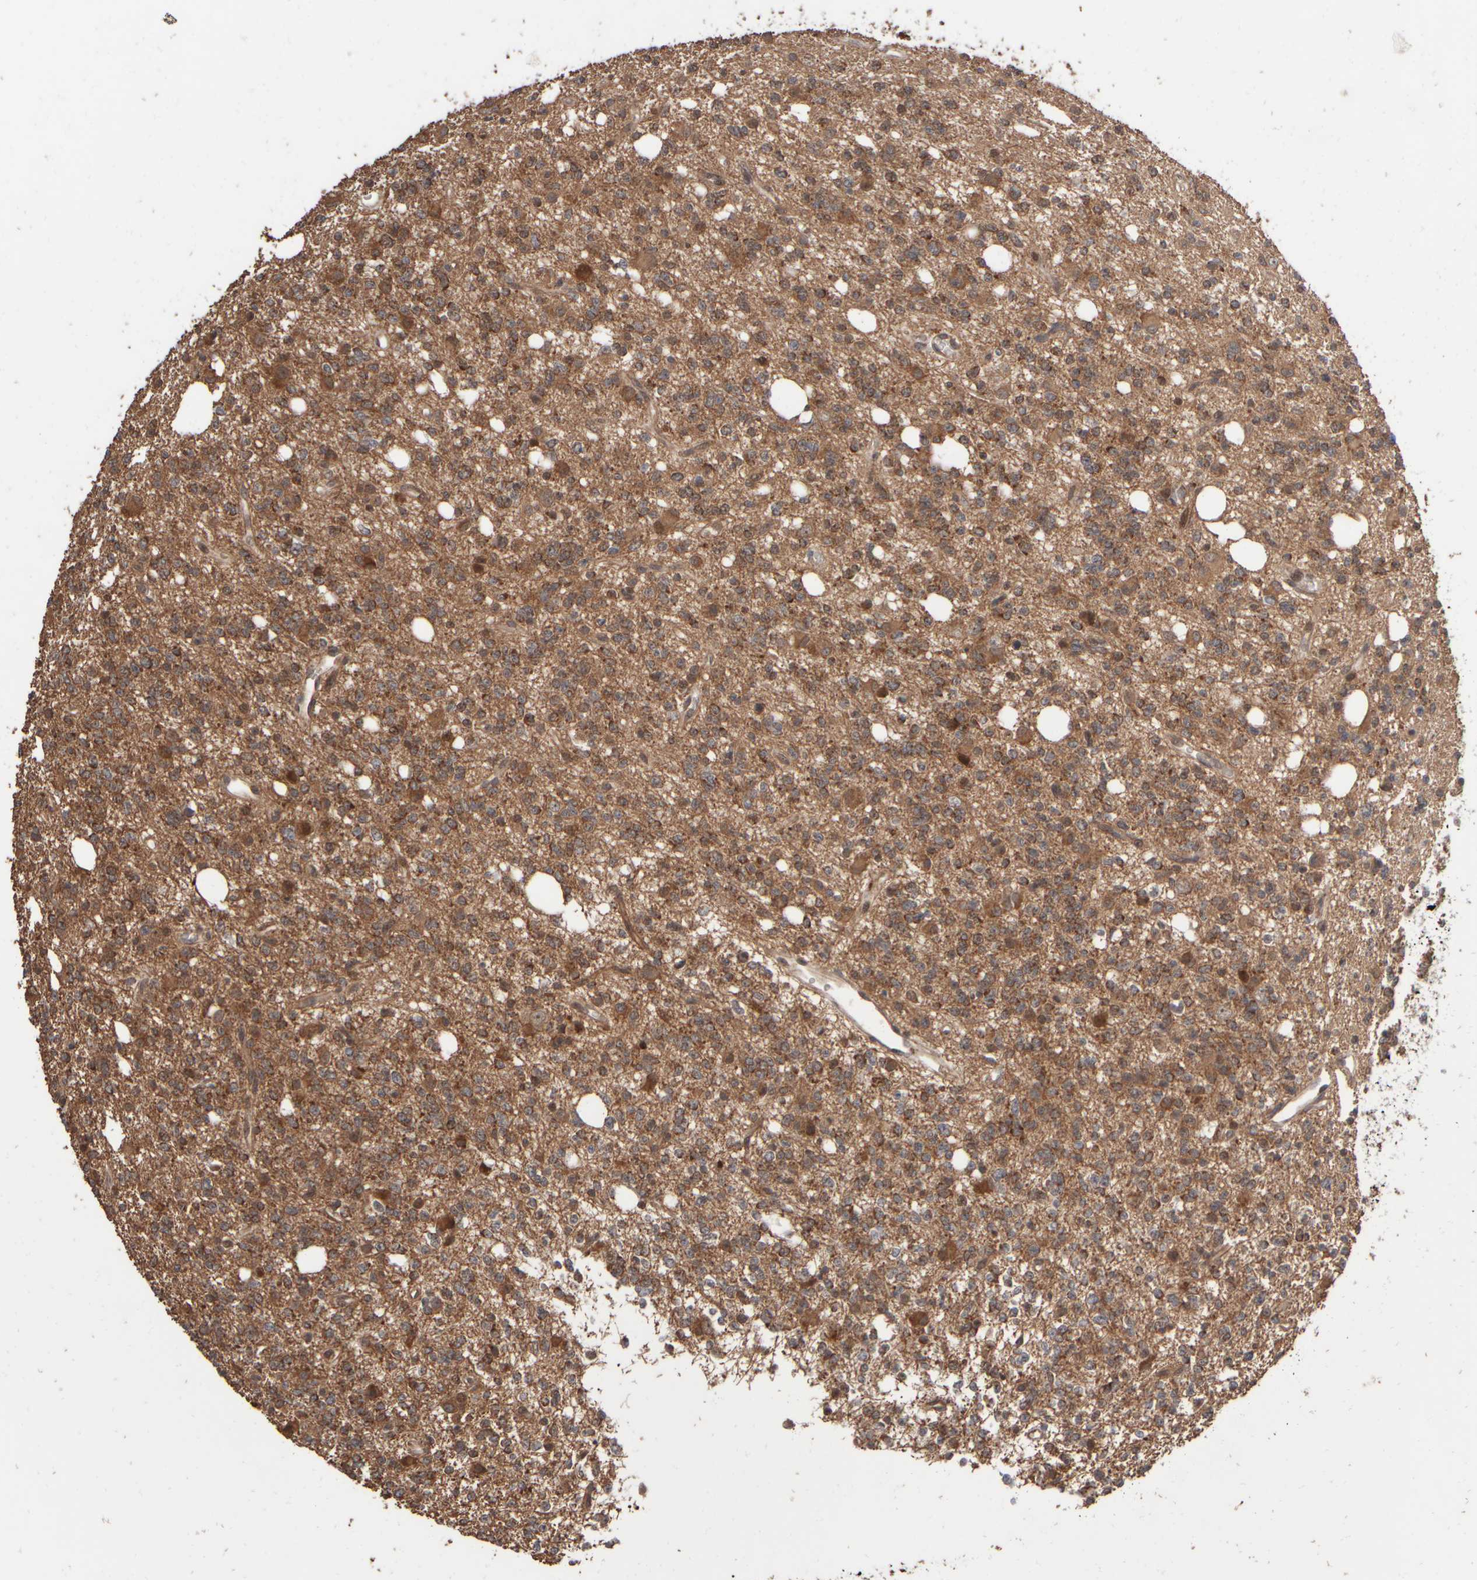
{"staining": {"intensity": "moderate", "quantity": ">75%", "location": "cytoplasmic/membranous"}, "tissue": "glioma", "cell_type": "Tumor cells", "image_type": "cancer", "snomed": [{"axis": "morphology", "description": "Glioma, malignant, High grade"}, {"axis": "topography", "description": "Brain"}], "caption": "A medium amount of moderate cytoplasmic/membranous positivity is appreciated in approximately >75% of tumor cells in glioma tissue.", "gene": "ABHD11", "patient": {"sex": "female", "age": 62}}